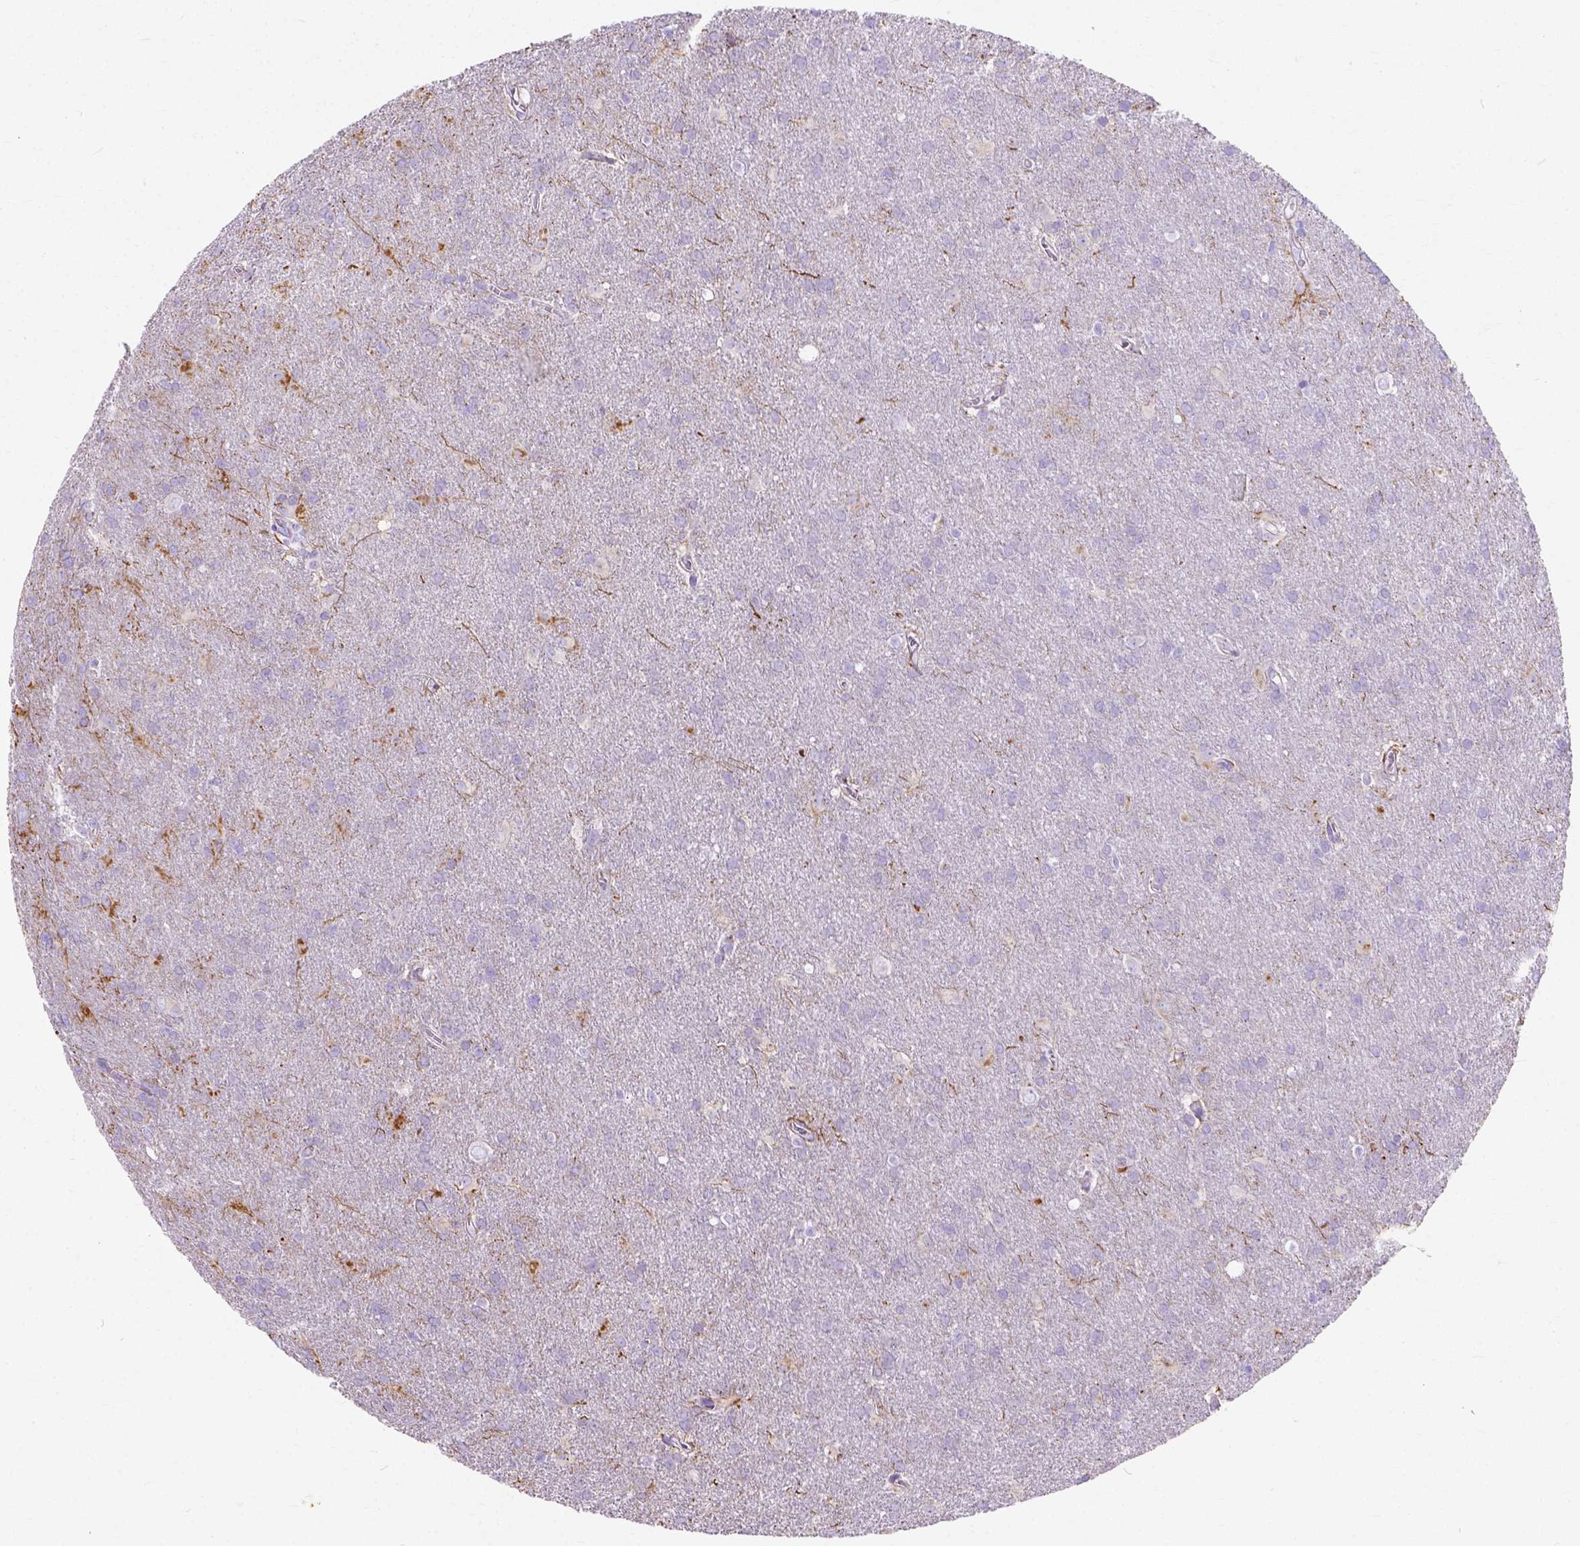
{"staining": {"intensity": "negative", "quantity": "none", "location": "none"}, "tissue": "glioma", "cell_type": "Tumor cells", "image_type": "cancer", "snomed": [{"axis": "morphology", "description": "Glioma, malignant, Low grade"}, {"axis": "topography", "description": "Brain"}], "caption": "IHC micrograph of neoplastic tissue: human low-grade glioma (malignant) stained with DAB demonstrates no significant protein staining in tumor cells.", "gene": "MYH15", "patient": {"sex": "male", "age": 58}}